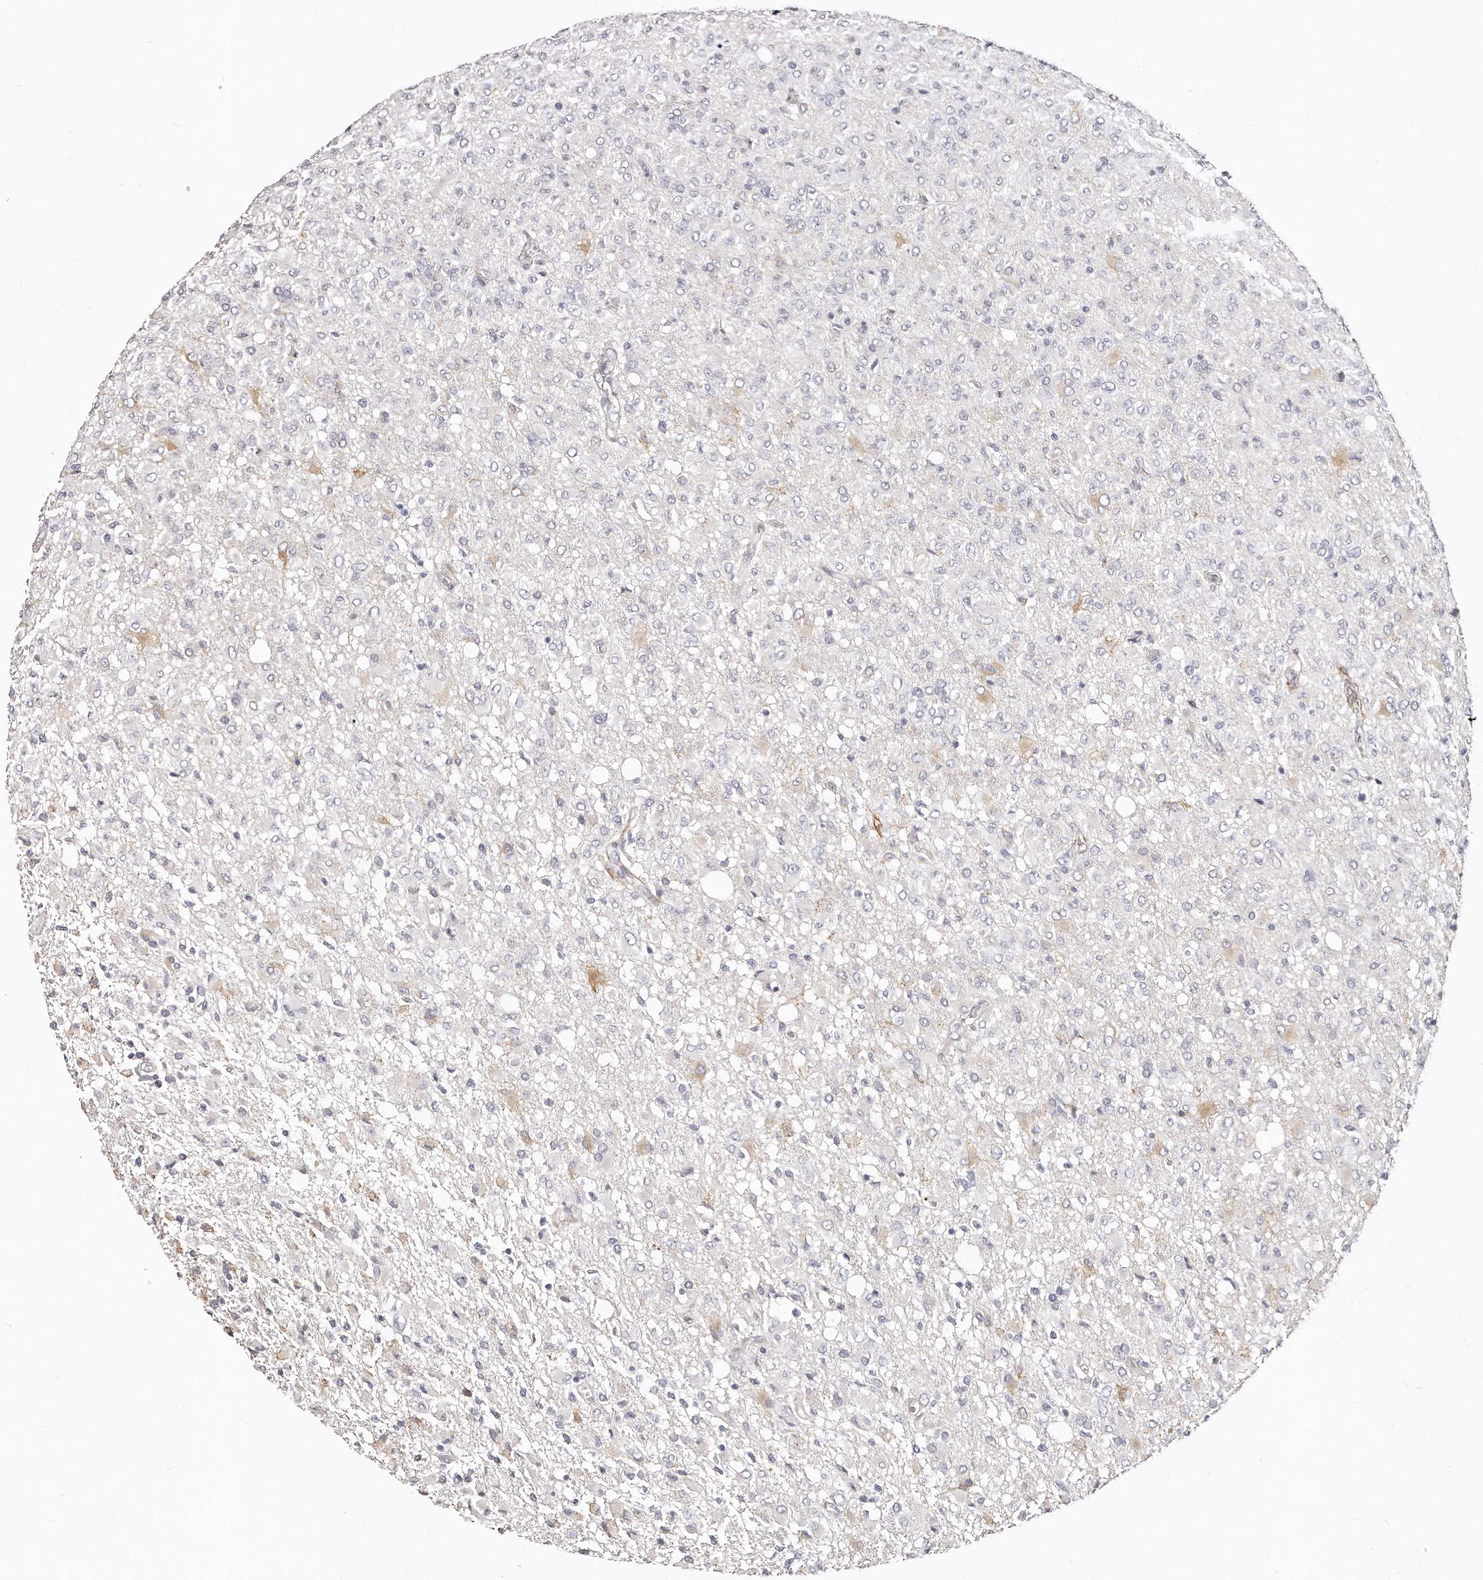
{"staining": {"intensity": "negative", "quantity": "none", "location": "none"}, "tissue": "glioma", "cell_type": "Tumor cells", "image_type": "cancer", "snomed": [{"axis": "morphology", "description": "Glioma, malignant, High grade"}, {"axis": "topography", "description": "Brain"}], "caption": "High magnification brightfield microscopy of glioma stained with DAB (3,3'-diaminobenzidine) (brown) and counterstained with hematoxylin (blue): tumor cells show no significant staining. The staining is performed using DAB (3,3'-diaminobenzidine) brown chromogen with nuclei counter-stained in using hematoxylin.", "gene": "LMOD1", "patient": {"sex": "female", "age": 57}}